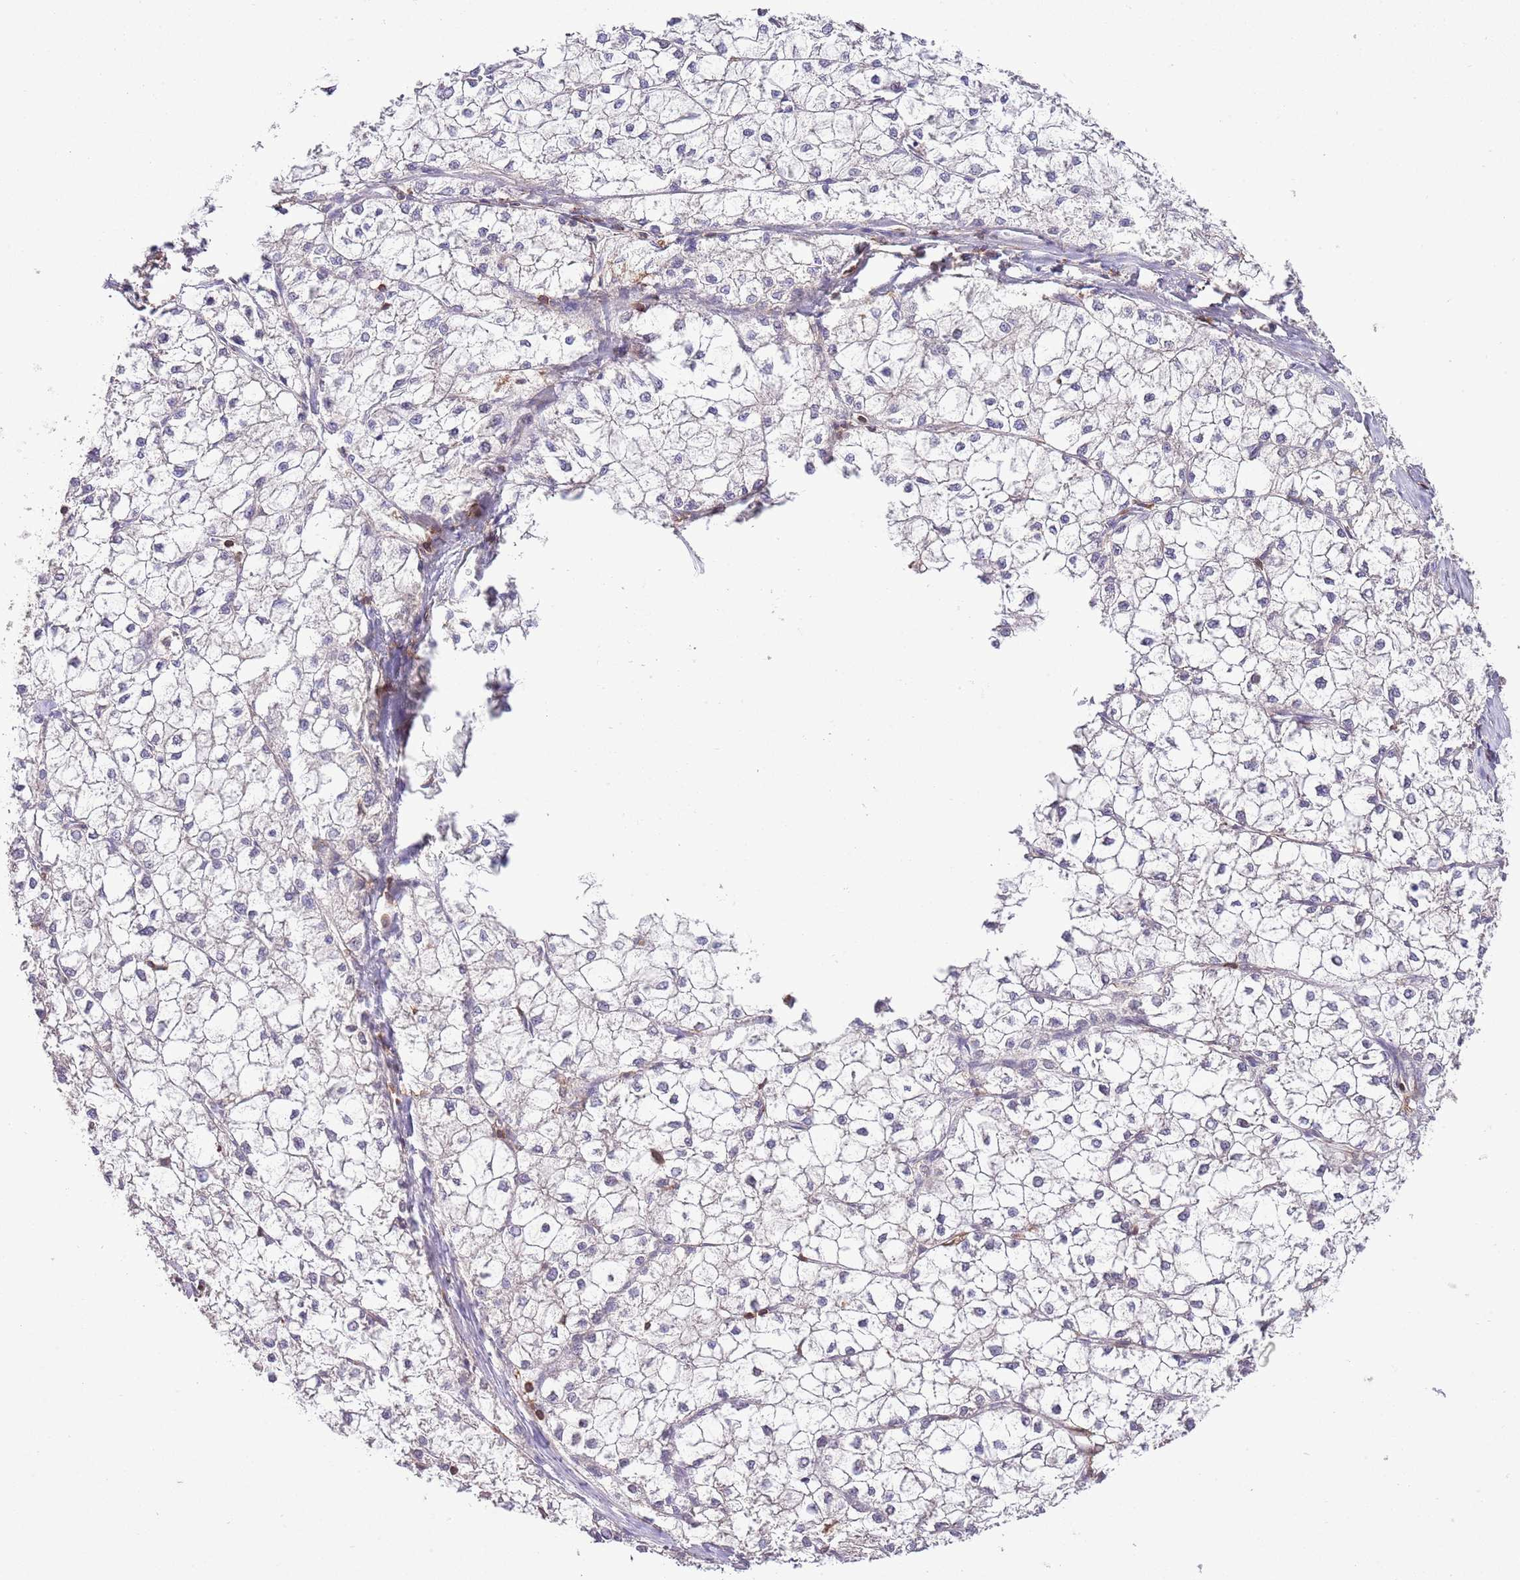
{"staining": {"intensity": "negative", "quantity": "none", "location": "none"}, "tissue": "liver cancer", "cell_type": "Tumor cells", "image_type": "cancer", "snomed": [{"axis": "morphology", "description": "Carcinoma, Hepatocellular, NOS"}, {"axis": "topography", "description": "Liver"}], "caption": "Immunohistochemical staining of human liver cancer (hepatocellular carcinoma) exhibits no significant staining in tumor cells. (DAB (3,3'-diaminobenzidine) IHC with hematoxylin counter stain).", "gene": "EFHD1", "patient": {"sex": "female", "age": 43}}